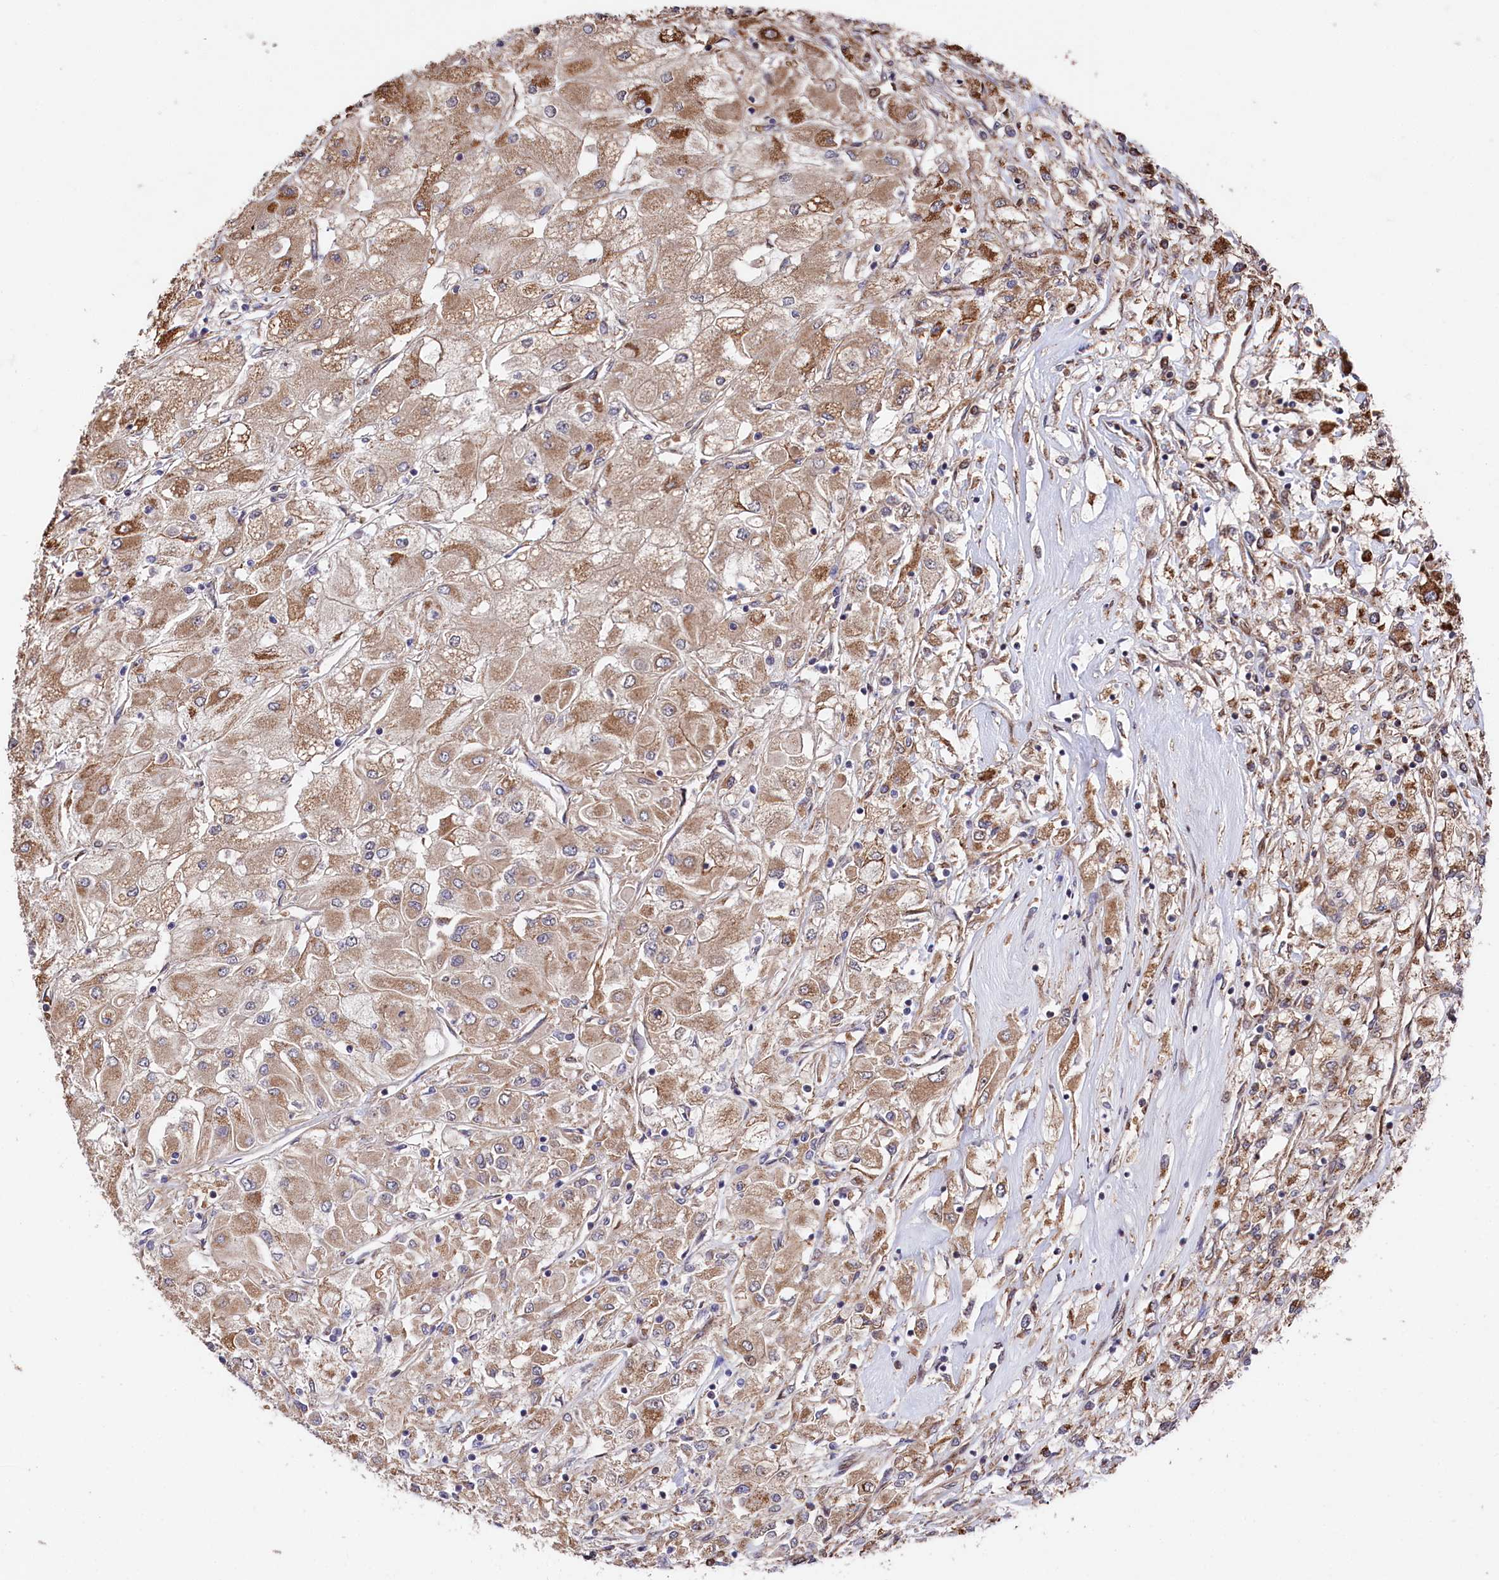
{"staining": {"intensity": "moderate", "quantity": "25%-75%", "location": "cytoplasmic/membranous"}, "tissue": "renal cancer", "cell_type": "Tumor cells", "image_type": "cancer", "snomed": [{"axis": "morphology", "description": "Adenocarcinoma, NOS"}, {"axis": "topography", "description": "Kidney"}], "caption": "Tumor cells reveal moderate cytoplasmic/membranous positivity in approximately 25%-75% of cells in renal cancer (adenocarcinoma).", "gene": "TNKS1BP1", "patient": {"sex": "male", "age": 80}}